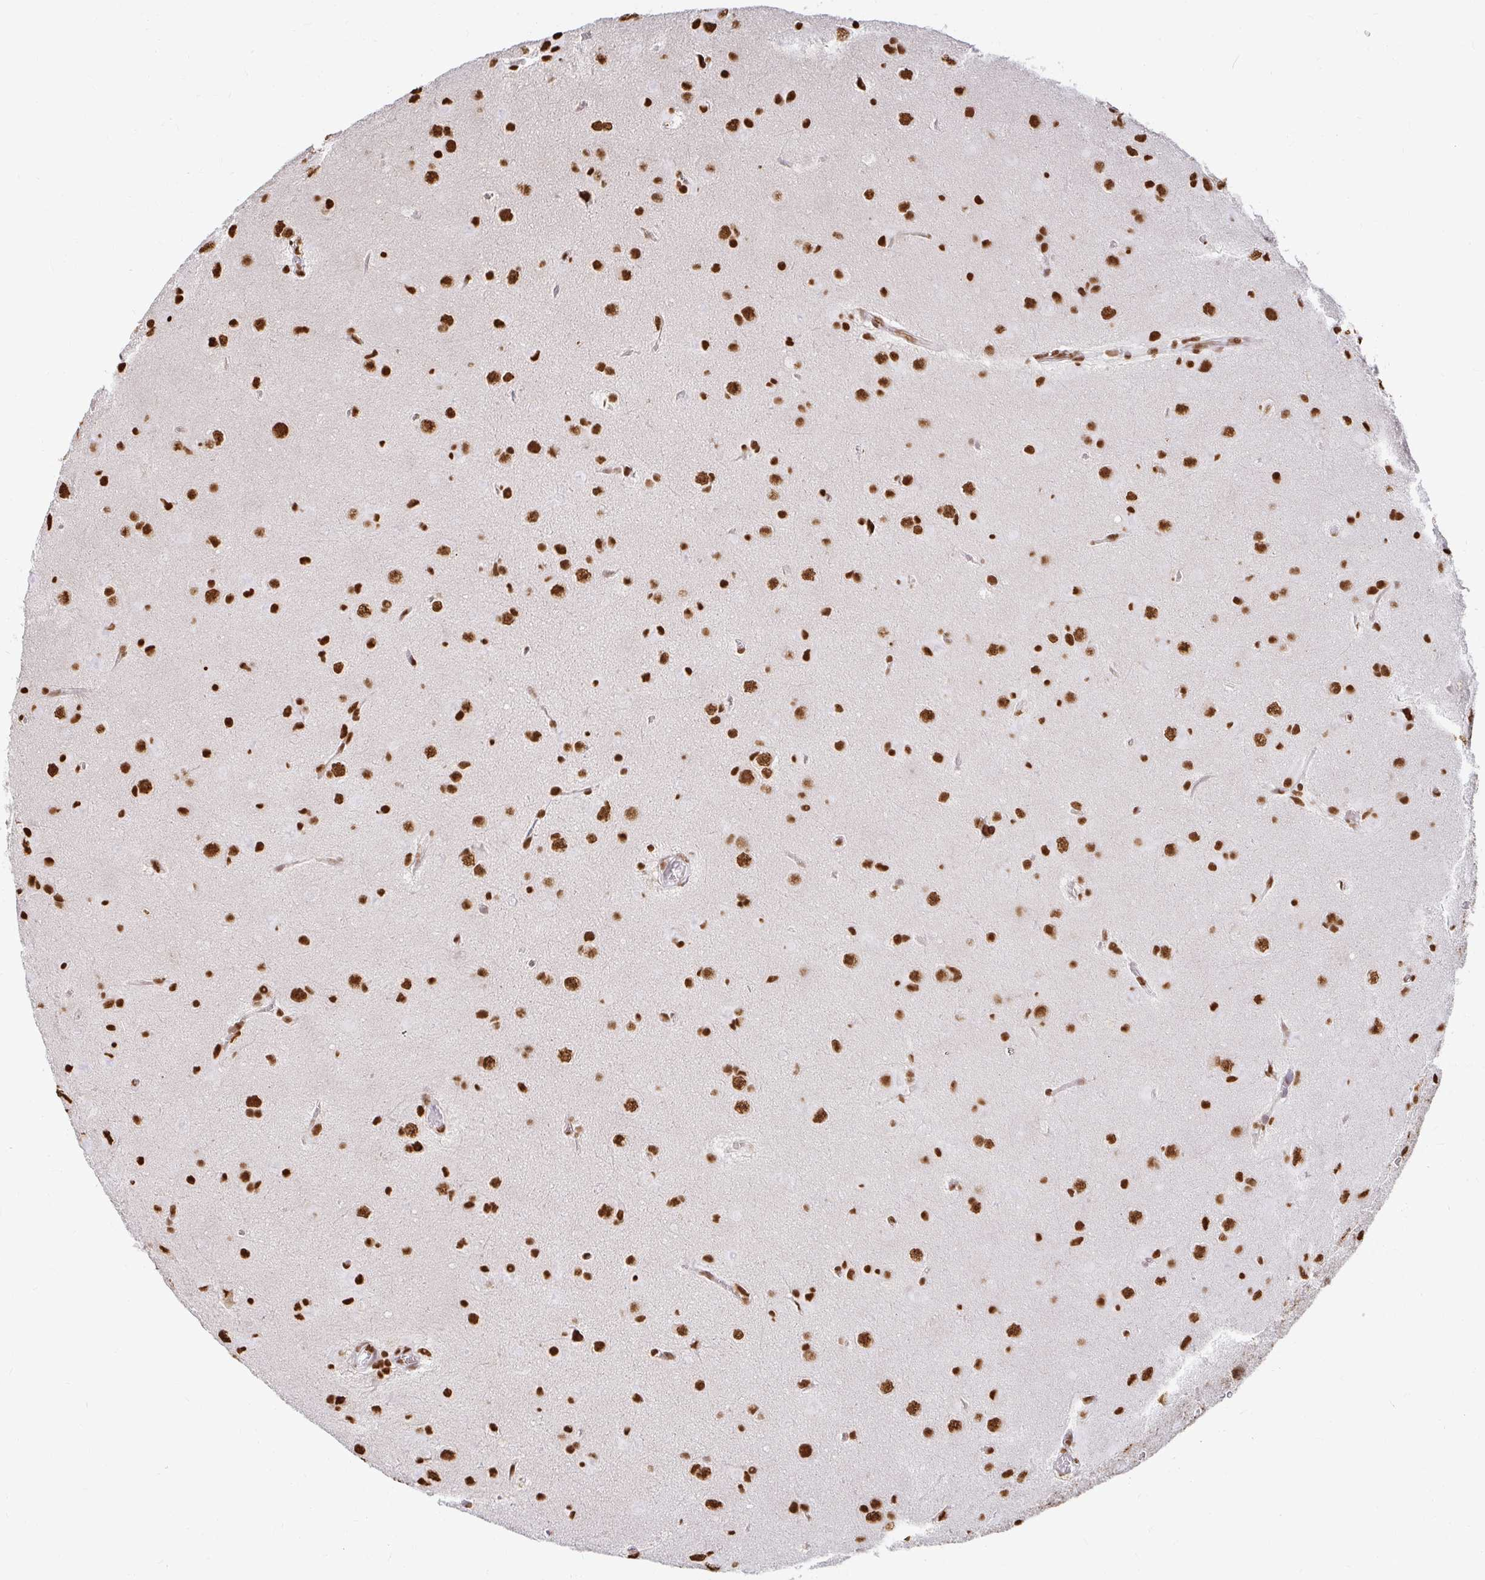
{"staining": {"intensity": "strong", "quantity": ">75%", "location": "nuclear"}, "tissue": "glioma", "cell_type": "Tumor cells", "image_type": "cancer", "snomed": [{"axis": "morphology", "description": "Glioma, malignant, Low grade"}, {"axis": "topography", "description": "Brain"}], "caption": "Immunohistochemical staining of human glioma shows strong nuclear protein expression in about >75% of tumor cells.", "gene": "HNRNPU", "patient": {"sex": "male", "age": 58}}